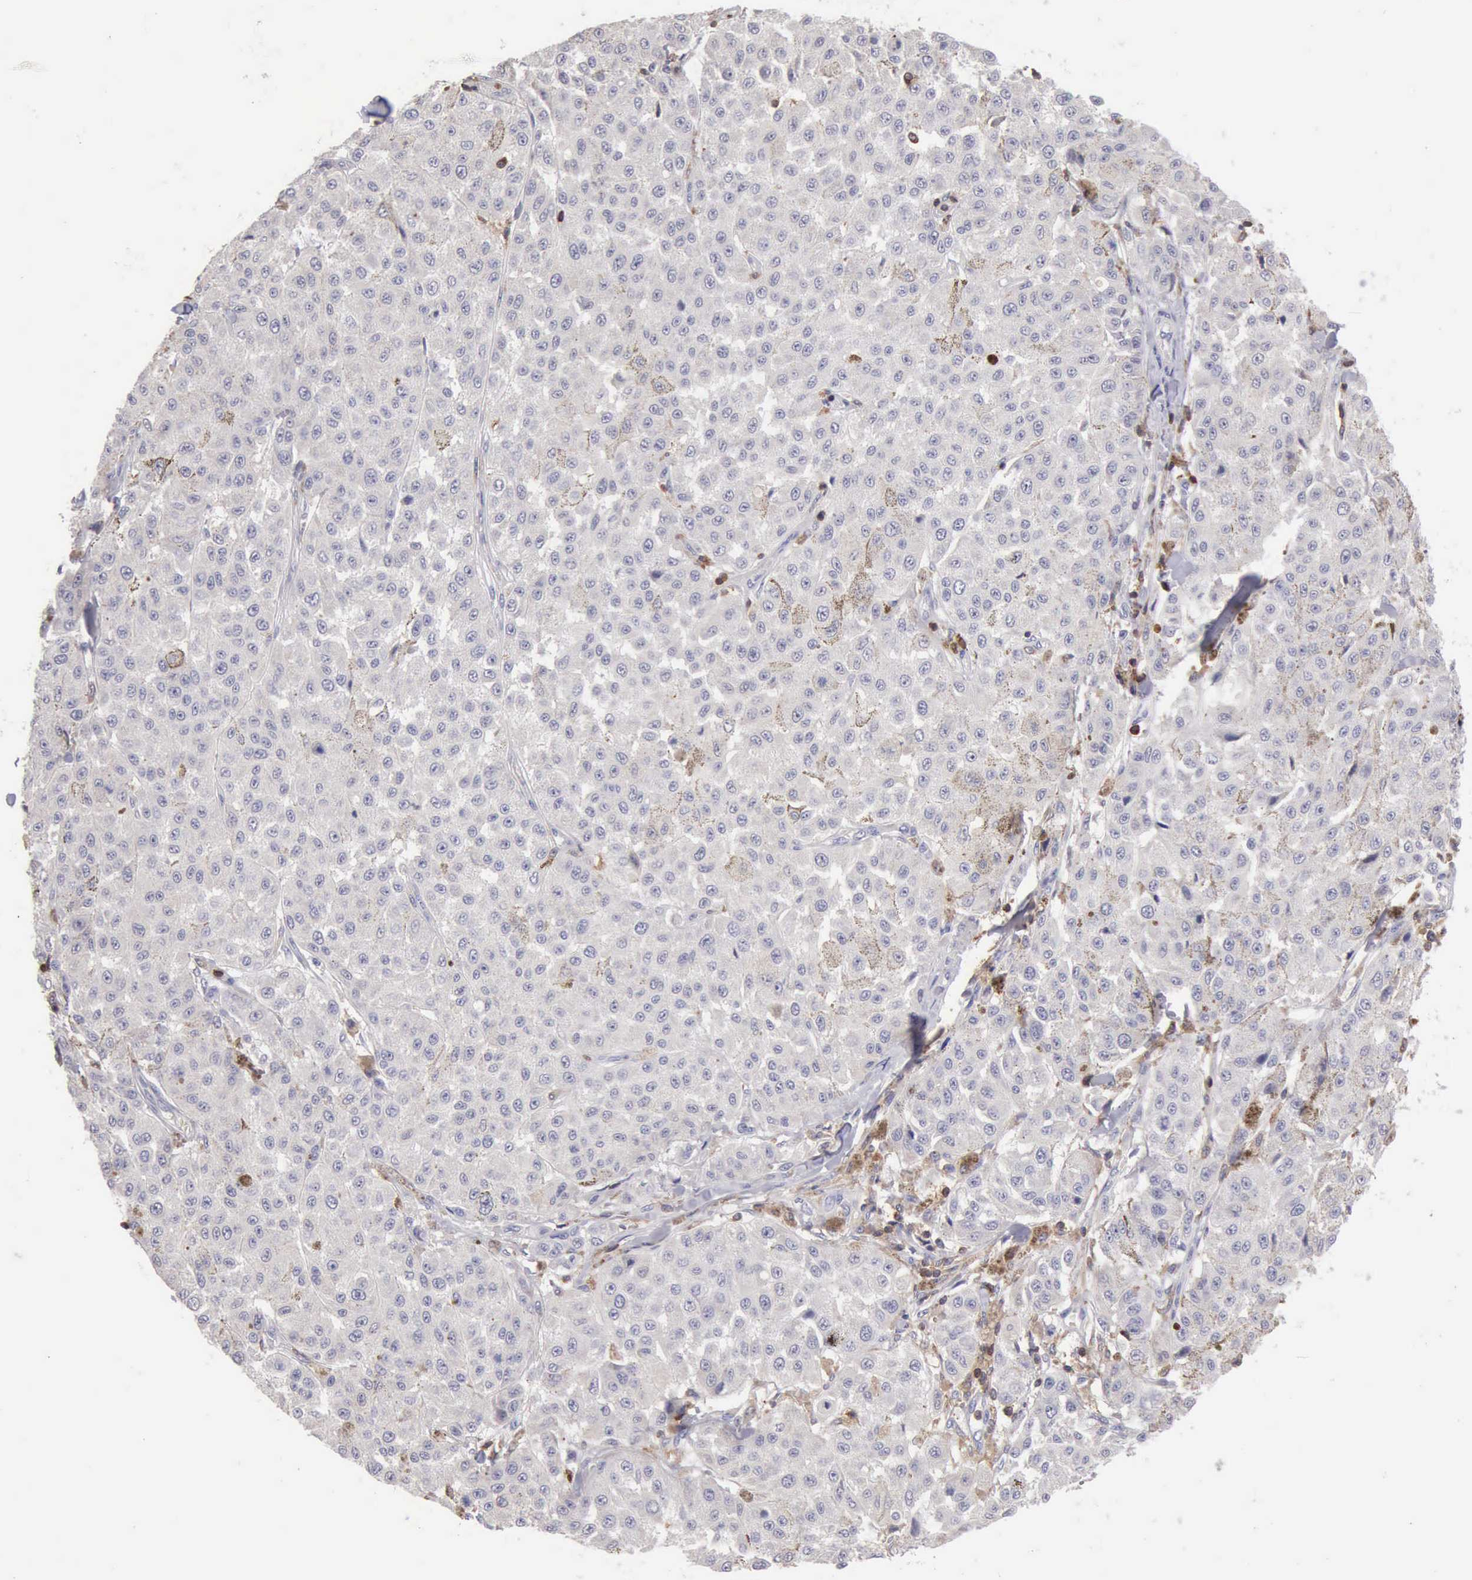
{"staining": {"intensity": "negative", "quantity": "none", "location": "none"}, "tissue": "melanoma", "cell_type": "Tumor cells", "image_type": "cancer", "snomed": [{"axis": "morphology", "description": "Malignant melanoma, NOS"}, {"axis": "topography", "description": "Skin"}], "caption": "An immunohistochemistry histopathology image of melanoma is shown. There is no staining in tumor cells of melanoma.", "gene": "SASH3", "patient": {"sex": "female", "age": 64}}